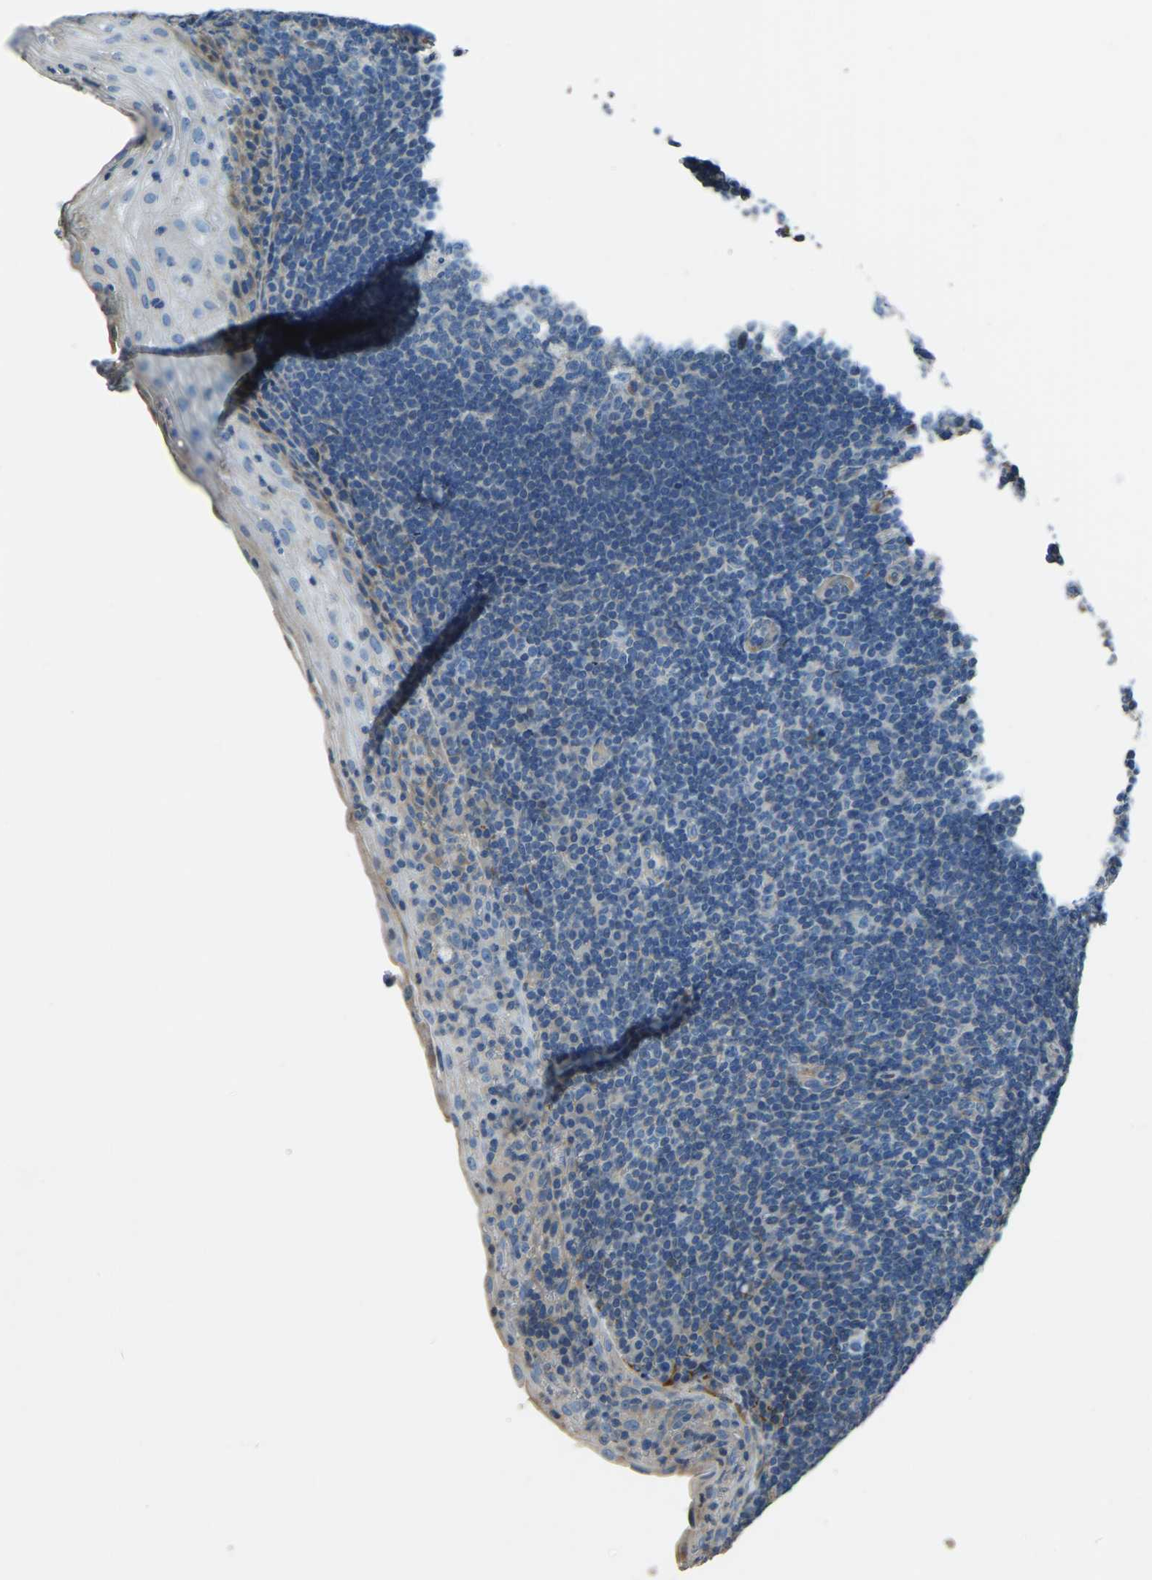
{"staining": {"intensity": "negative", "quantity": "none", "location": "none"}, "tissue": "tonsil", "cell_type": "Germinal center cells", "image_type": "normal", "snomed": [{"axis": "morphology", "description": "Normal tissue, NOS"}, {"axis": "topography", "description": "Tonsil"}], "caption": "The histopathology image shows no significant positivity in germinal center cells of tonsil. Nuclei are stained in blue.", "gene": "COL3A1", "patient": {"sex": "male", "age": 37}}